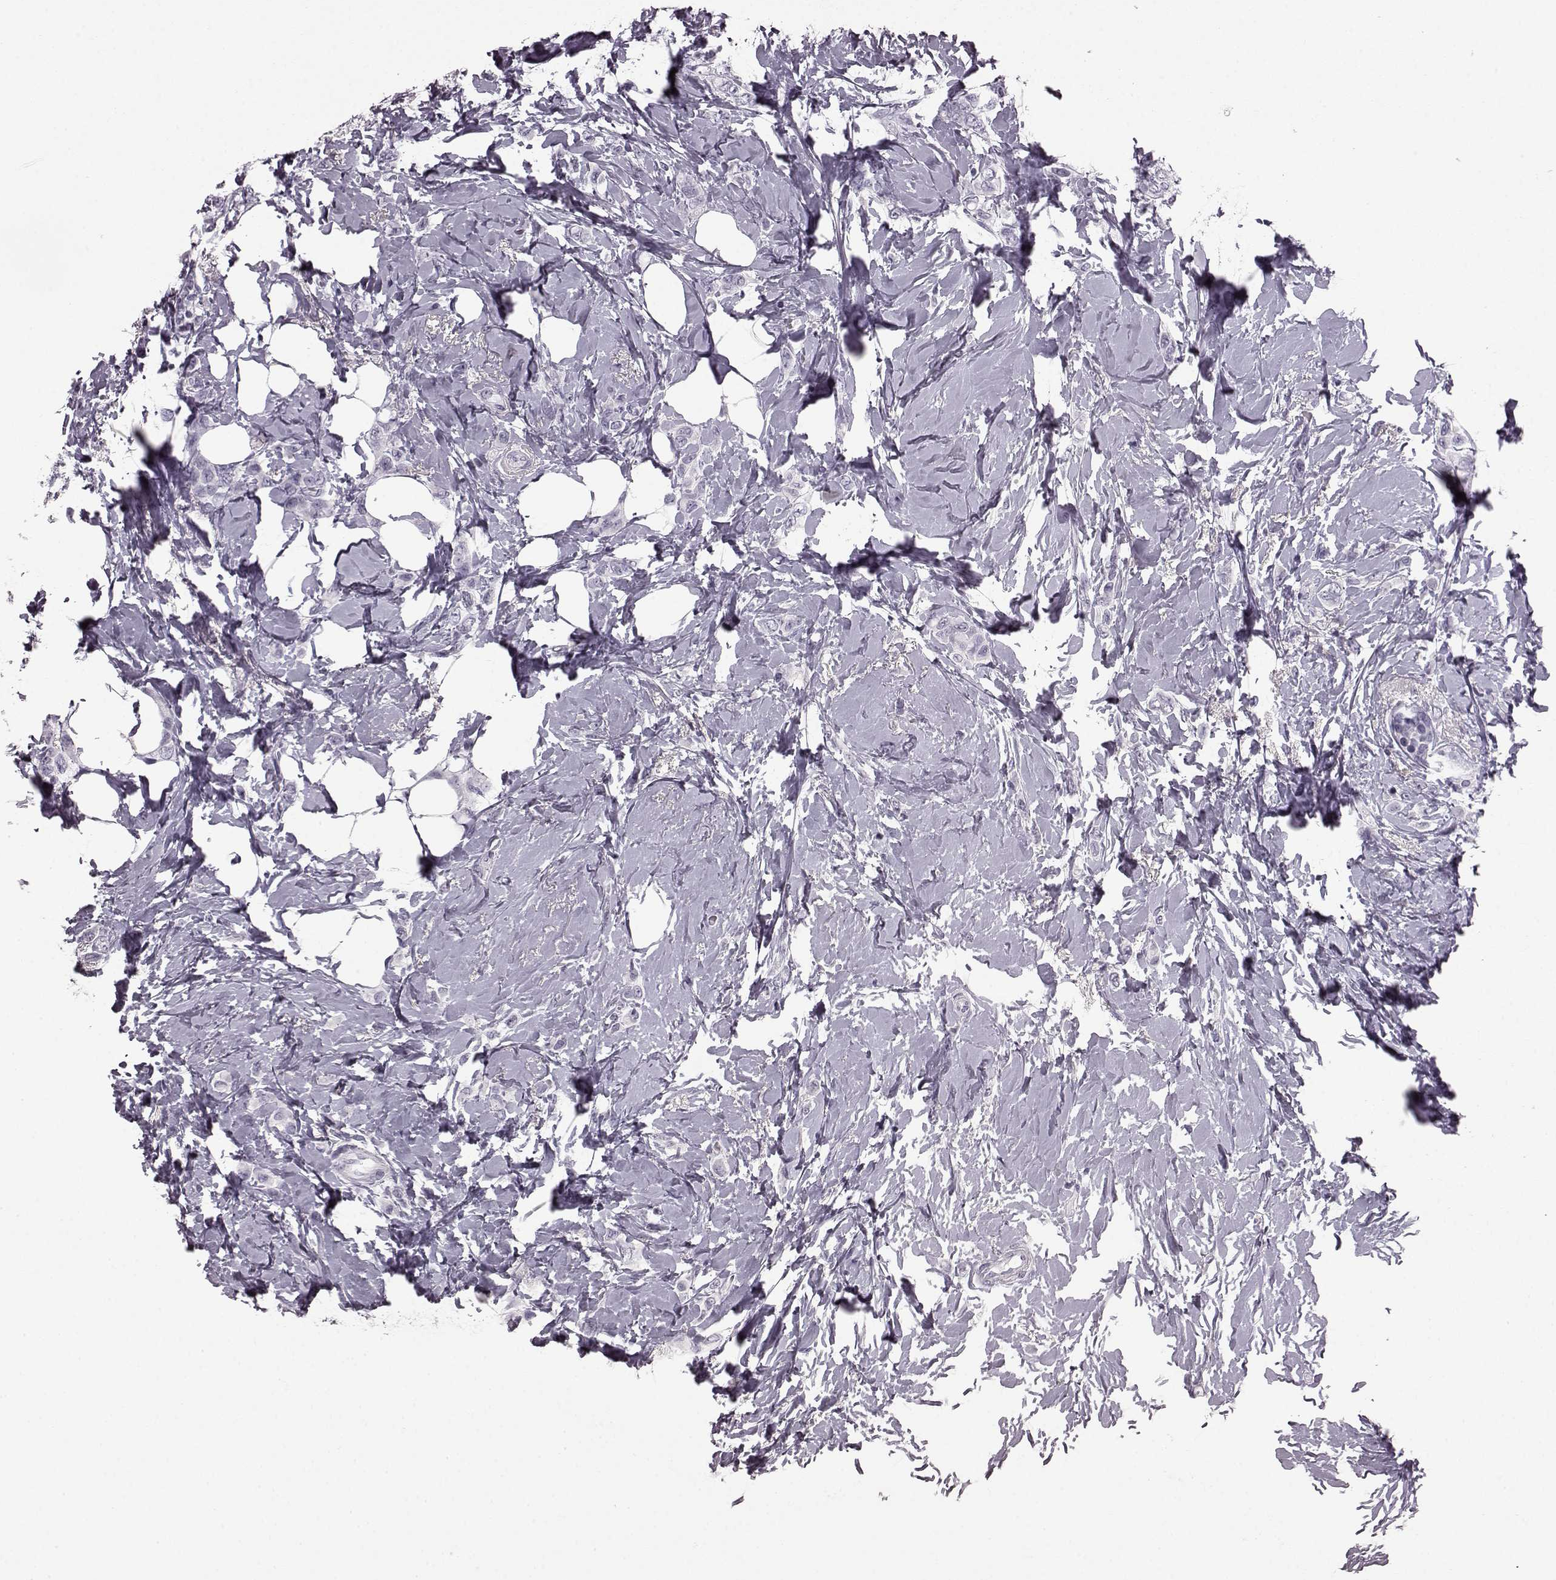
{"staining": {"intensity": "negative", "quantity": "none", "location": "none"}, "tissue": "breast cancer", "cell_type": "Tumor cells", "image_type": "cancer", "snomed": [{"axis": "morphology", "description": "Lobular carcinoma"}, {"axis": "topography", "description": "Breast"}], "caption": "DAB (3,3'-diaminobenzidine) immunohistochemical staining of lobular carcinoma (breast) exhibits no significant staining in tumor cells. The staining is performed using DAB brown chromogen with nuclei counter-stained in using hematoxylin.", "gene": "AIPL1", "patient": {"sex": "female", "age": 66}}